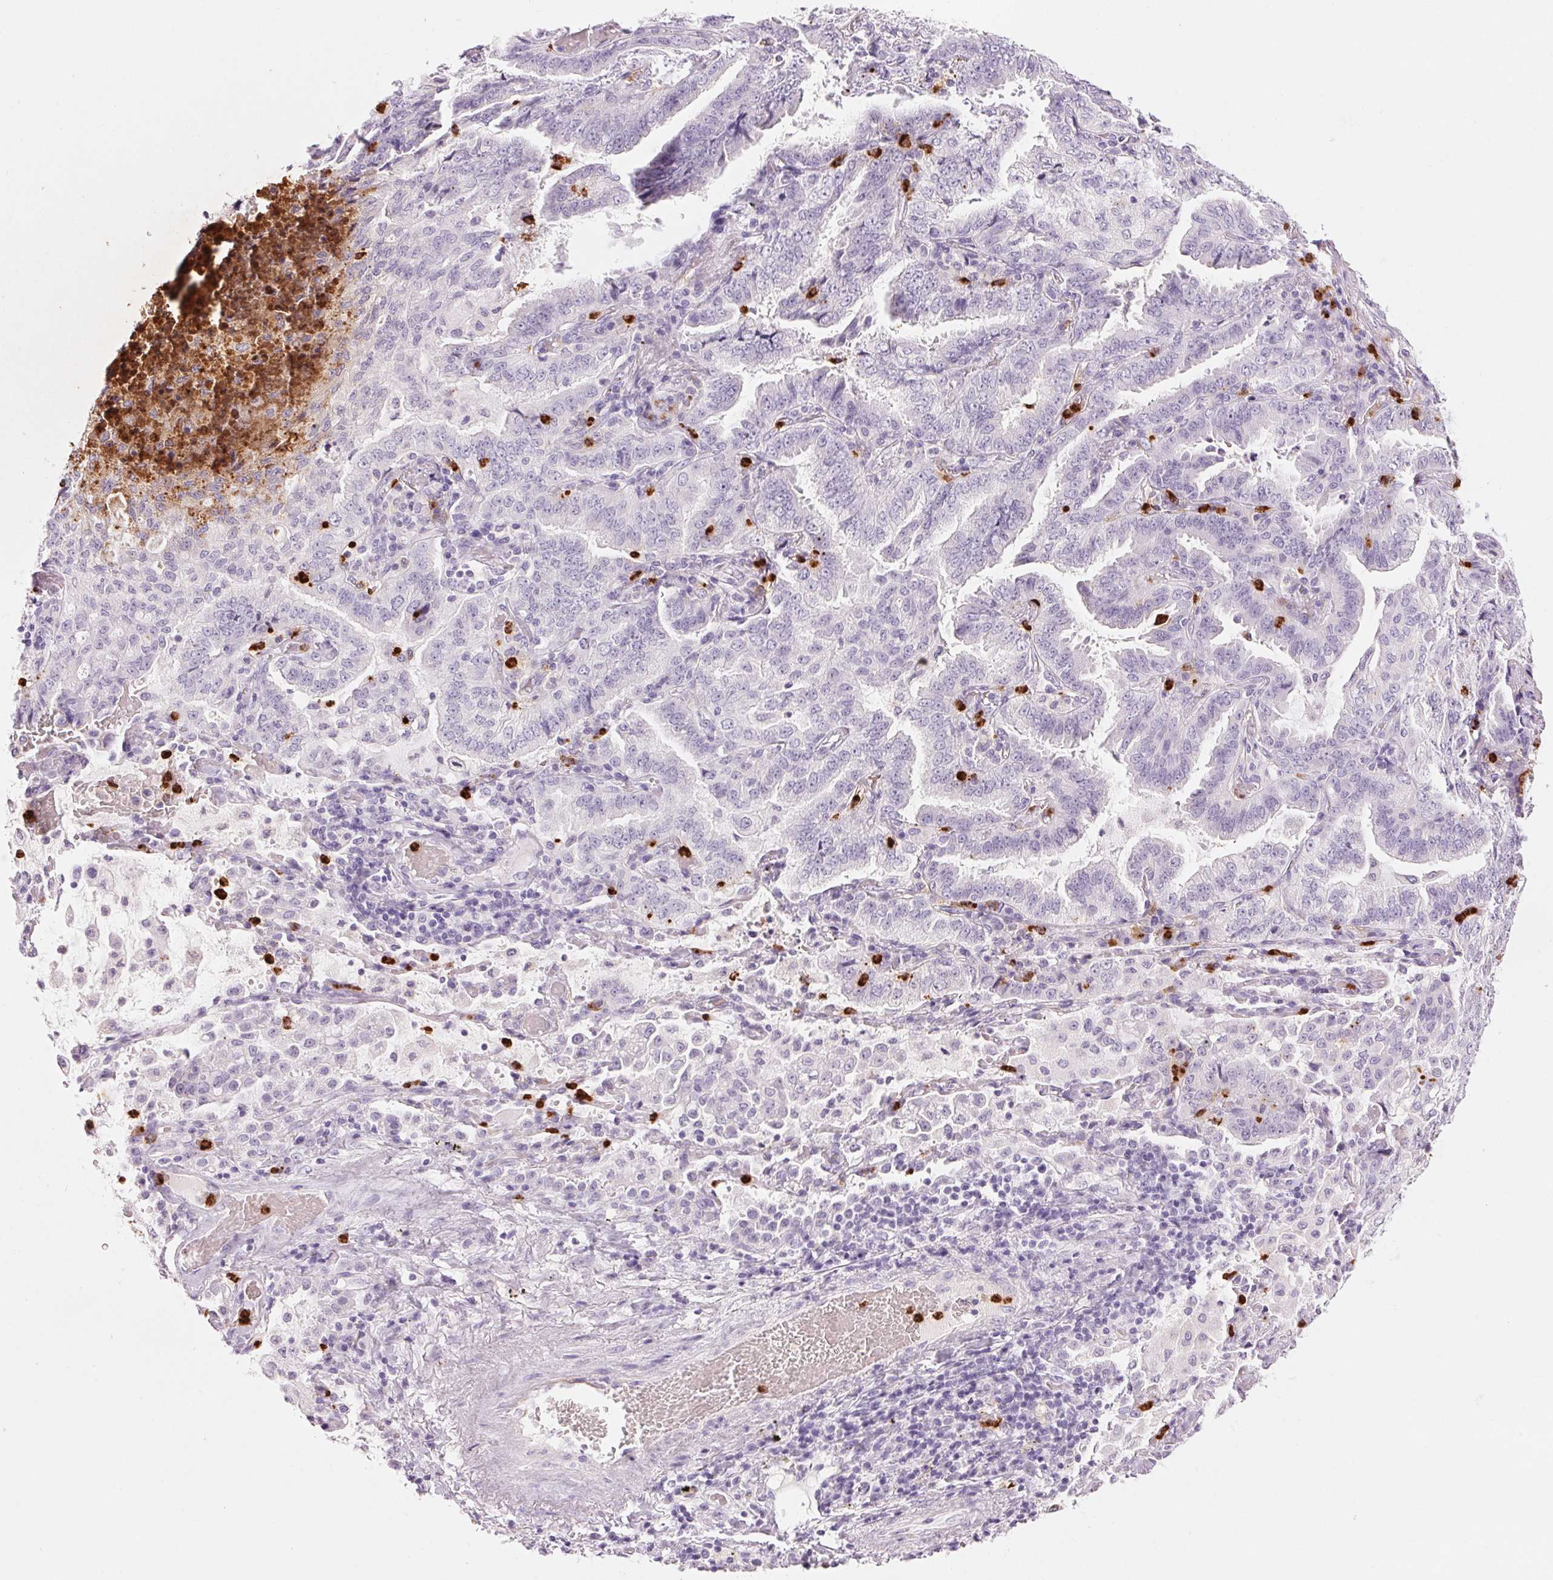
{"staining": {"intensity": "negative", "quantity": "none", "location": "none"}, "tissue": "lung cancer", "cell_type": "Tumor cells", "image_type": "cancer", "snomed": [{"axis": "morphology", "description": "Aneuploidy"}, {"axis": "morphology", "description": "Adenocarcinoma, NOS"}, {"axis": "morphology", "description": "Adenocarcinoma, metastatic, NOS"}, {"axis": "topography", "description": "Lymph node"}, {"axis": "topography", "description": "Lung"}], "caption": "Photomicrograph shows no protein staining in tumor cells of metastatic adenocarcinoma (lung) tissue.", "gene": "KLK7", "patient": {"sex": "female", "age": 48}}